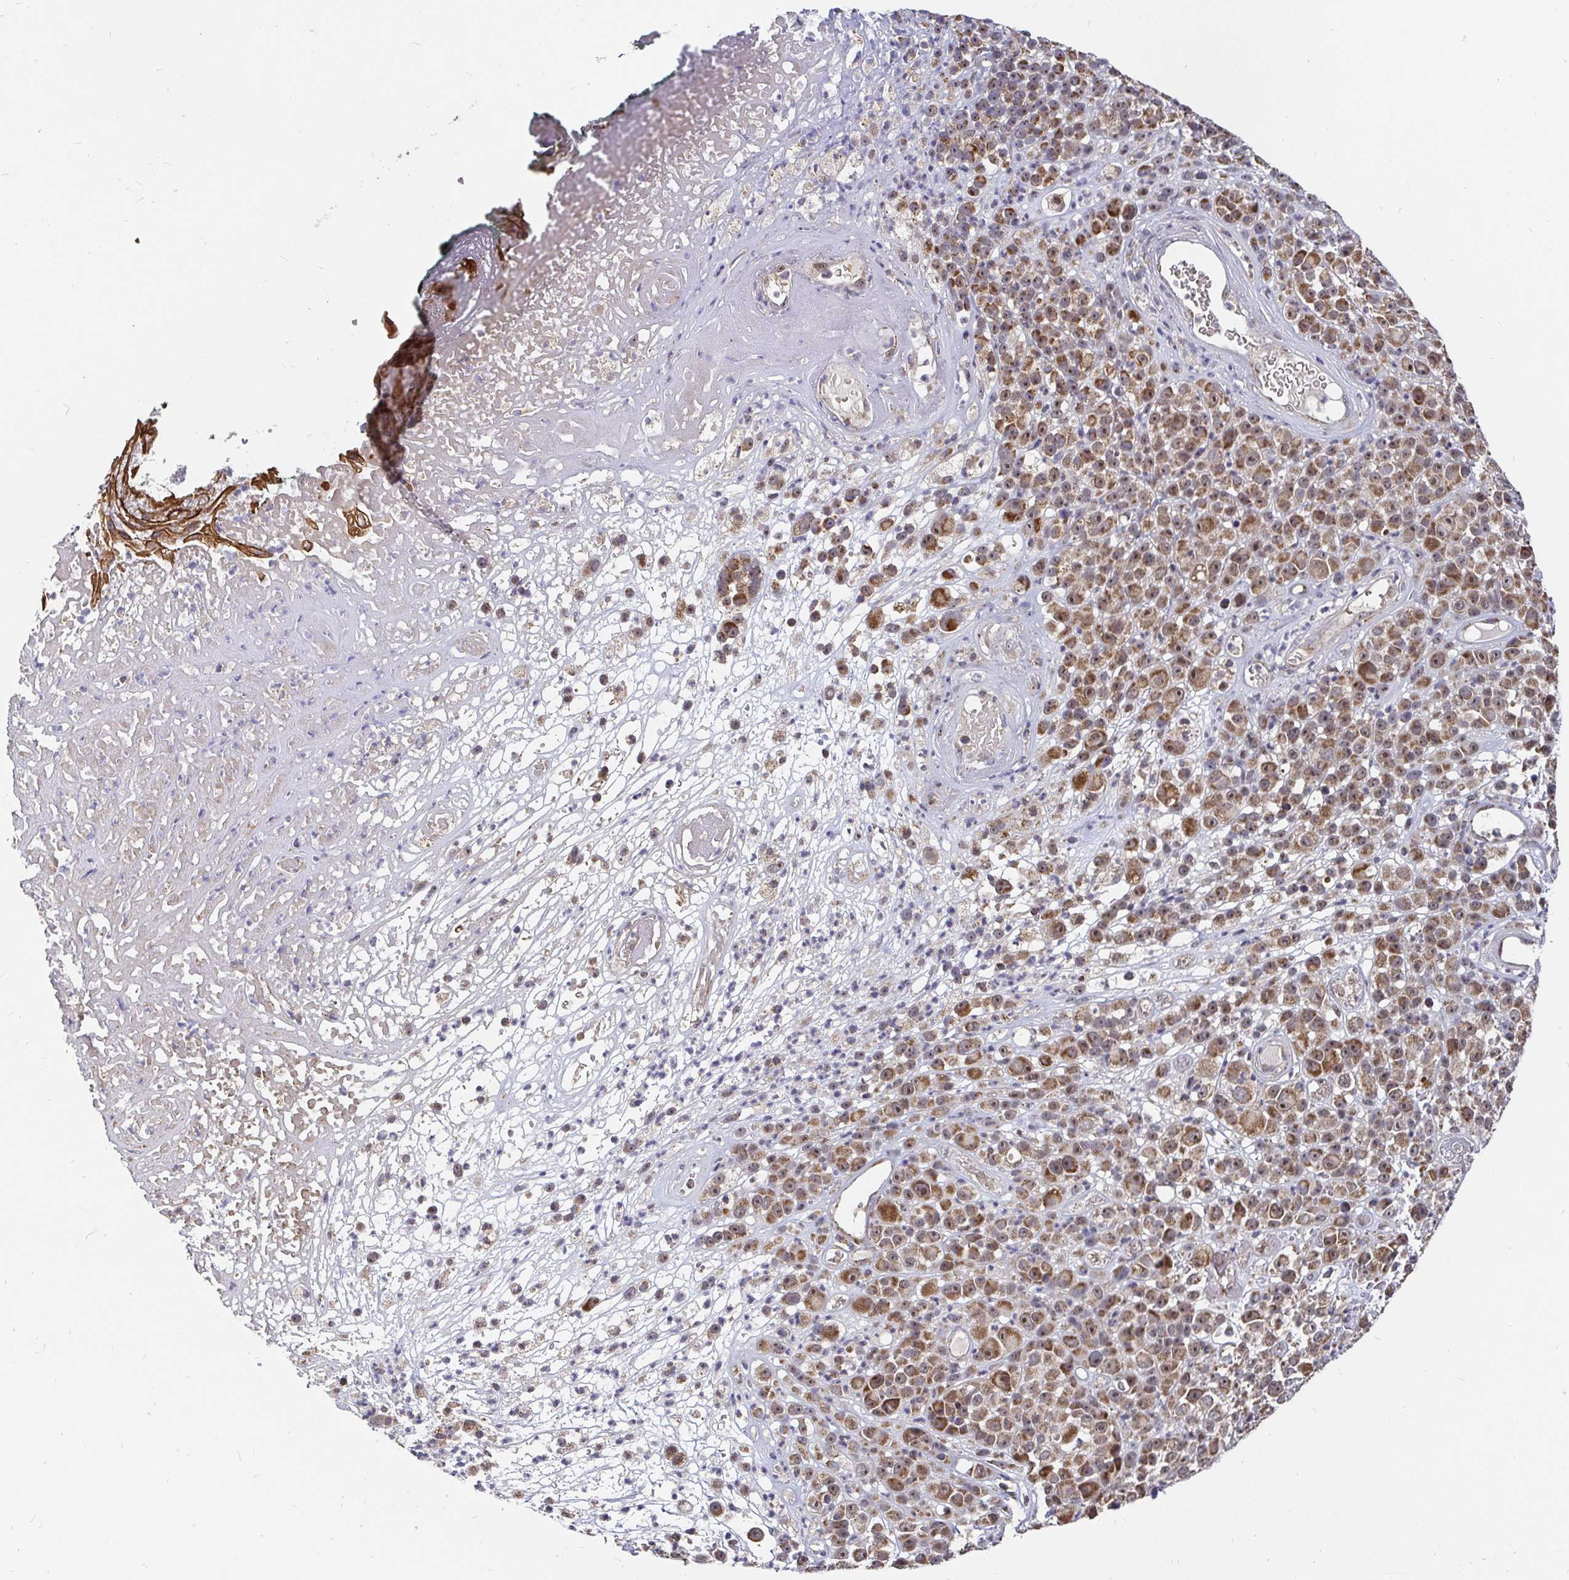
{"staining": {"intensity": "moderate", "quantity": ">75%", "location": "cytoplasmic/membranous,nuclear"}, "tissue": "melanoma", "cell_type": "Tumor cells", "image_type": "cancer", "snomed": [{"axis": "morphology", "description": "Malignant melanoma, NOS"}, {"axis": "topography", "description": "Skin"}, {"axis": "topography", "description": "Skin of back"}], "caption": "Human malignant melanoma stained with a protein marker displays moderate staining in tumor cells.", "gene": "PDF", "patient": {"sex": "male", "age": 91}}